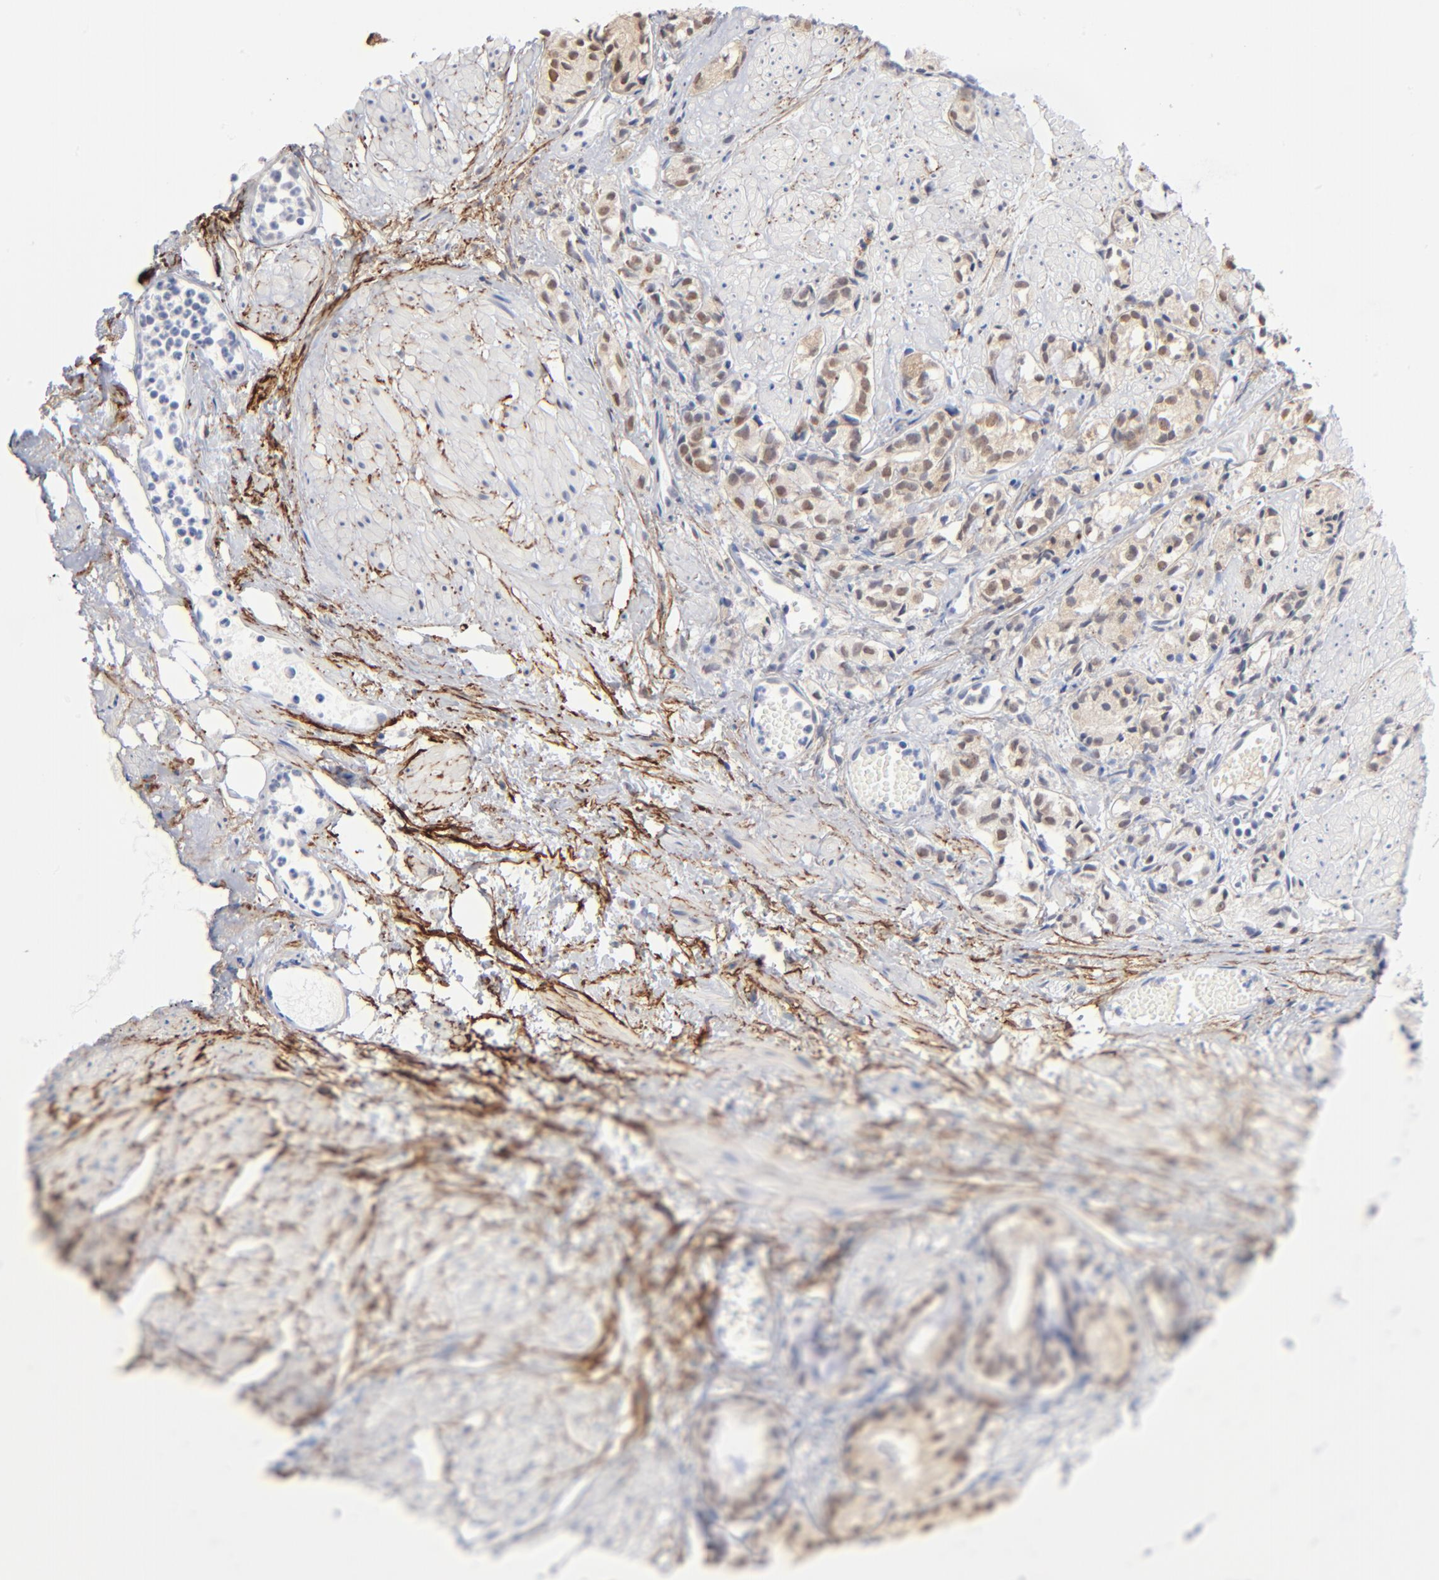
{"staining": {"intensity": "weak", "quantity": ">75%", "location": "cytoplasmic/membranous,nuclear"}, "tissue": "prostate cancer", "cell_type": "Tumor cells", "image_type": "cancer", "snomed": [{"axis": "morphology", "description": "Adenocarcinoma, High grade"}, {"axis": "topography", "description": "Prostate"}], "caption": "This is a histology image of immunohistochemistry staining of high-grade adenocarcinoma (prostate), which shows weak staining in the cytoplasmic/membranous and nuclear of tumor cells.", "gene": "LTBP2", "patient": {"sex": "male", "age": 85}}